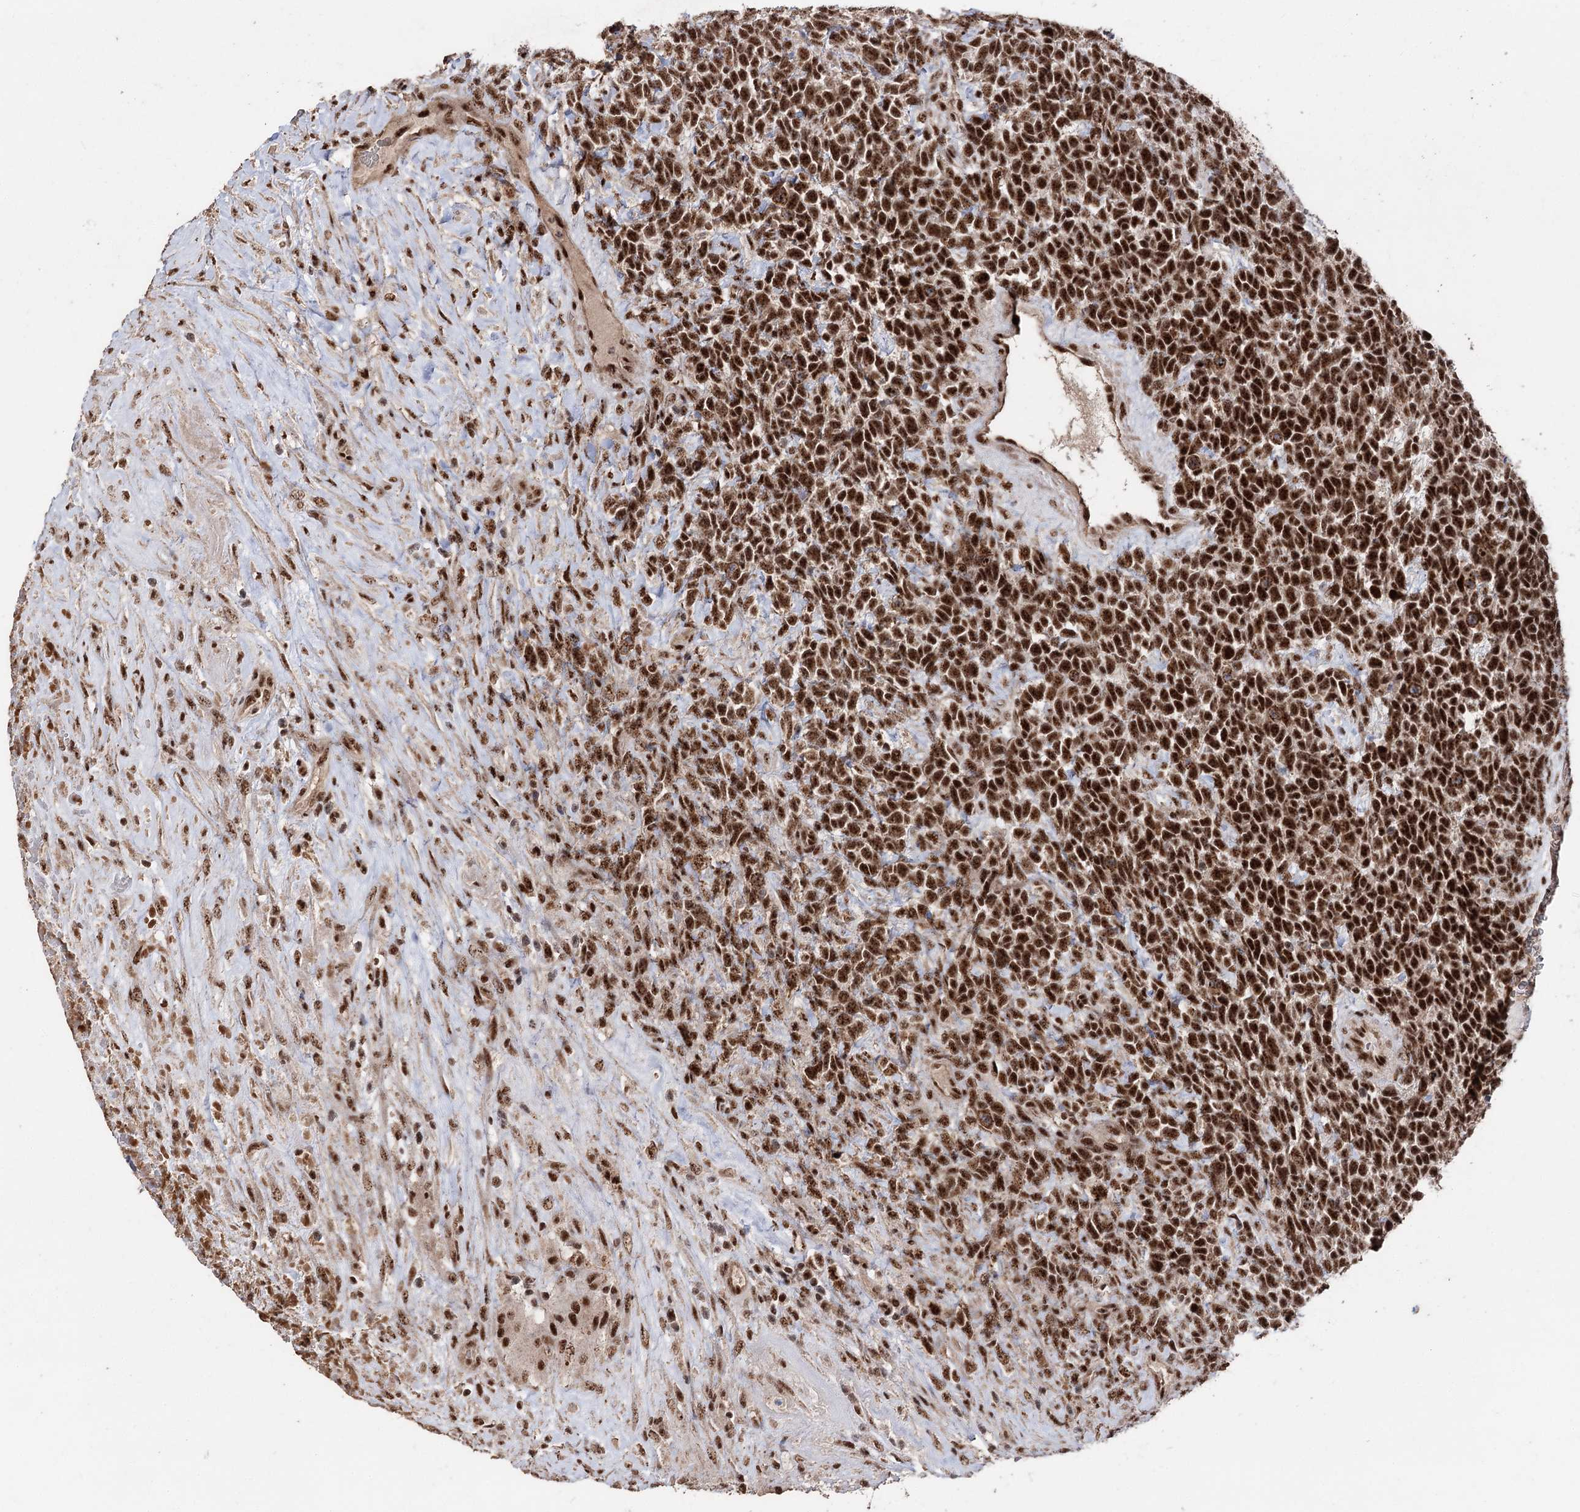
{"staining": {"intensity": "strong", "quantity": ">75%", "location": "nuclear"}, "tissue": "urothelial cancer", "cell_type": "Tumor cells", "image_type": "cancer", "snomed": [{"axis": "morphology", "description": "Urothelial carcinoma, High grade"}, {"axis": "topography", "description": "Urinary bladder"}], "caption": "Brown immunohistochemical staining in urothelial carcinoma (high-grade) shows strong nuclear positivity in approximately >75% of tumor cells.", "gene": "U2SURP", "patient": {"sex": "female", "age": 82}}